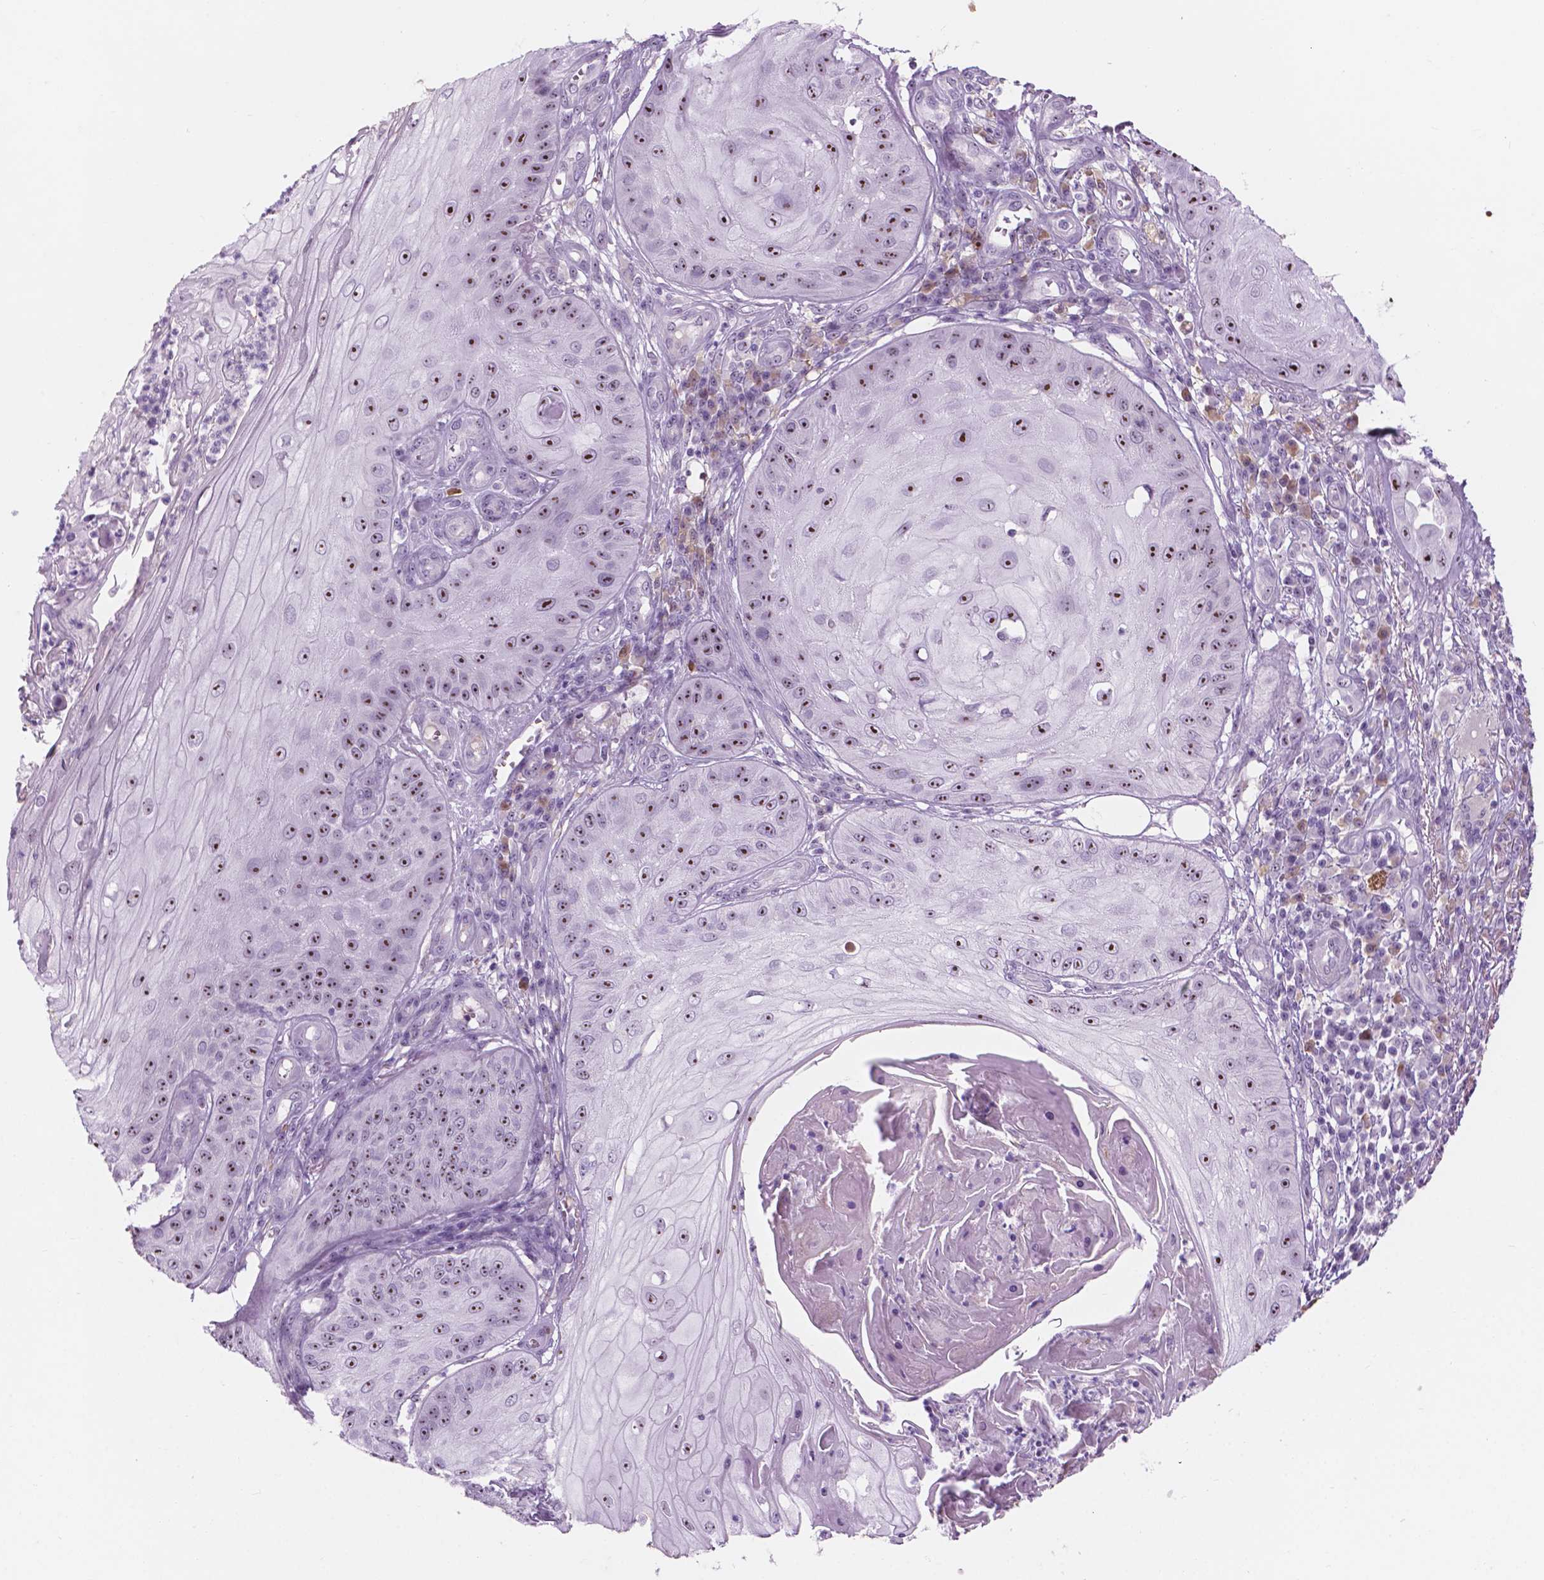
{"staining": {"intensity": "strong", "quantity": ">75%", "location": "nuclear"}, "tissue": "skin cancer", "cell_type": "Tumor cells", "image_type": "cancer", "snomed": [{"axis": "morphology", "description": "Squamous cell carcinoma, NOS"}, {"axis": "topography", "description": "Skin"}], "caption": "A brown stain labels strong nuclear staining of a protein in human squamous cell carcinoma (skin) tumor cells. (Brightfield microscopy of DAB IHC at high magnification).", "gene": "ZNF853", "patient": {"sex": "male", "age": 70}}